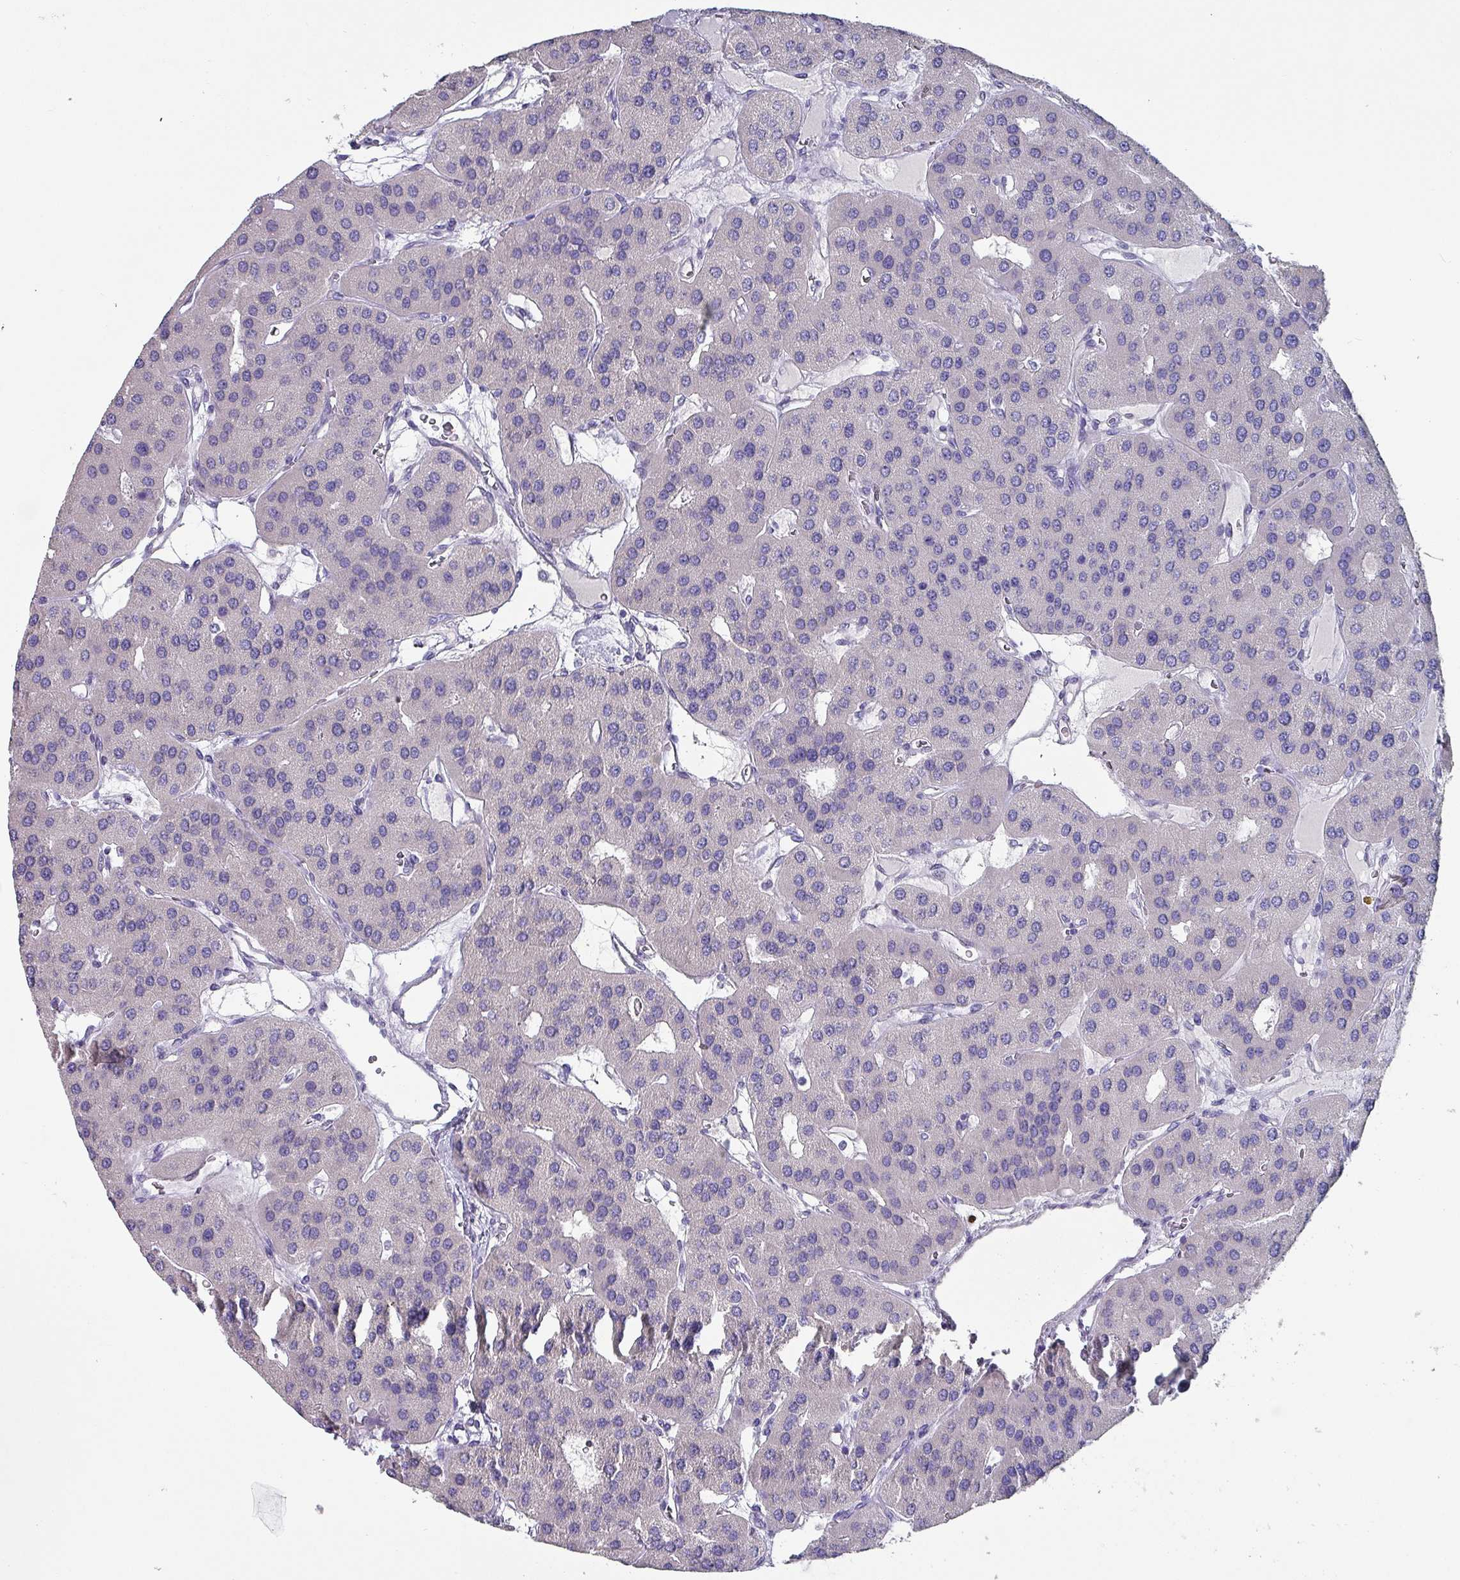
{"staining": {"intensity": "negative", "quantity": "none", "location": "none"}, "tissue": "parathyroid gland", "cell_type": "Glandular cells", "image_type": "normal", "snomed": [{"axis": "morphology", "description": "Normal tissue, NOS"}, {"axis": "morphology", "description": "Adenoma, NOS"}, {"axis": "topography", "description": "Parathyroid gland"}], "caption": "IHC photomicrograph of normal human parathyroid gland stained for a protein (brown), which shows no staining in glandular cells.", "gene": "INS", "patient": {"sex": "female", "age": 86}}